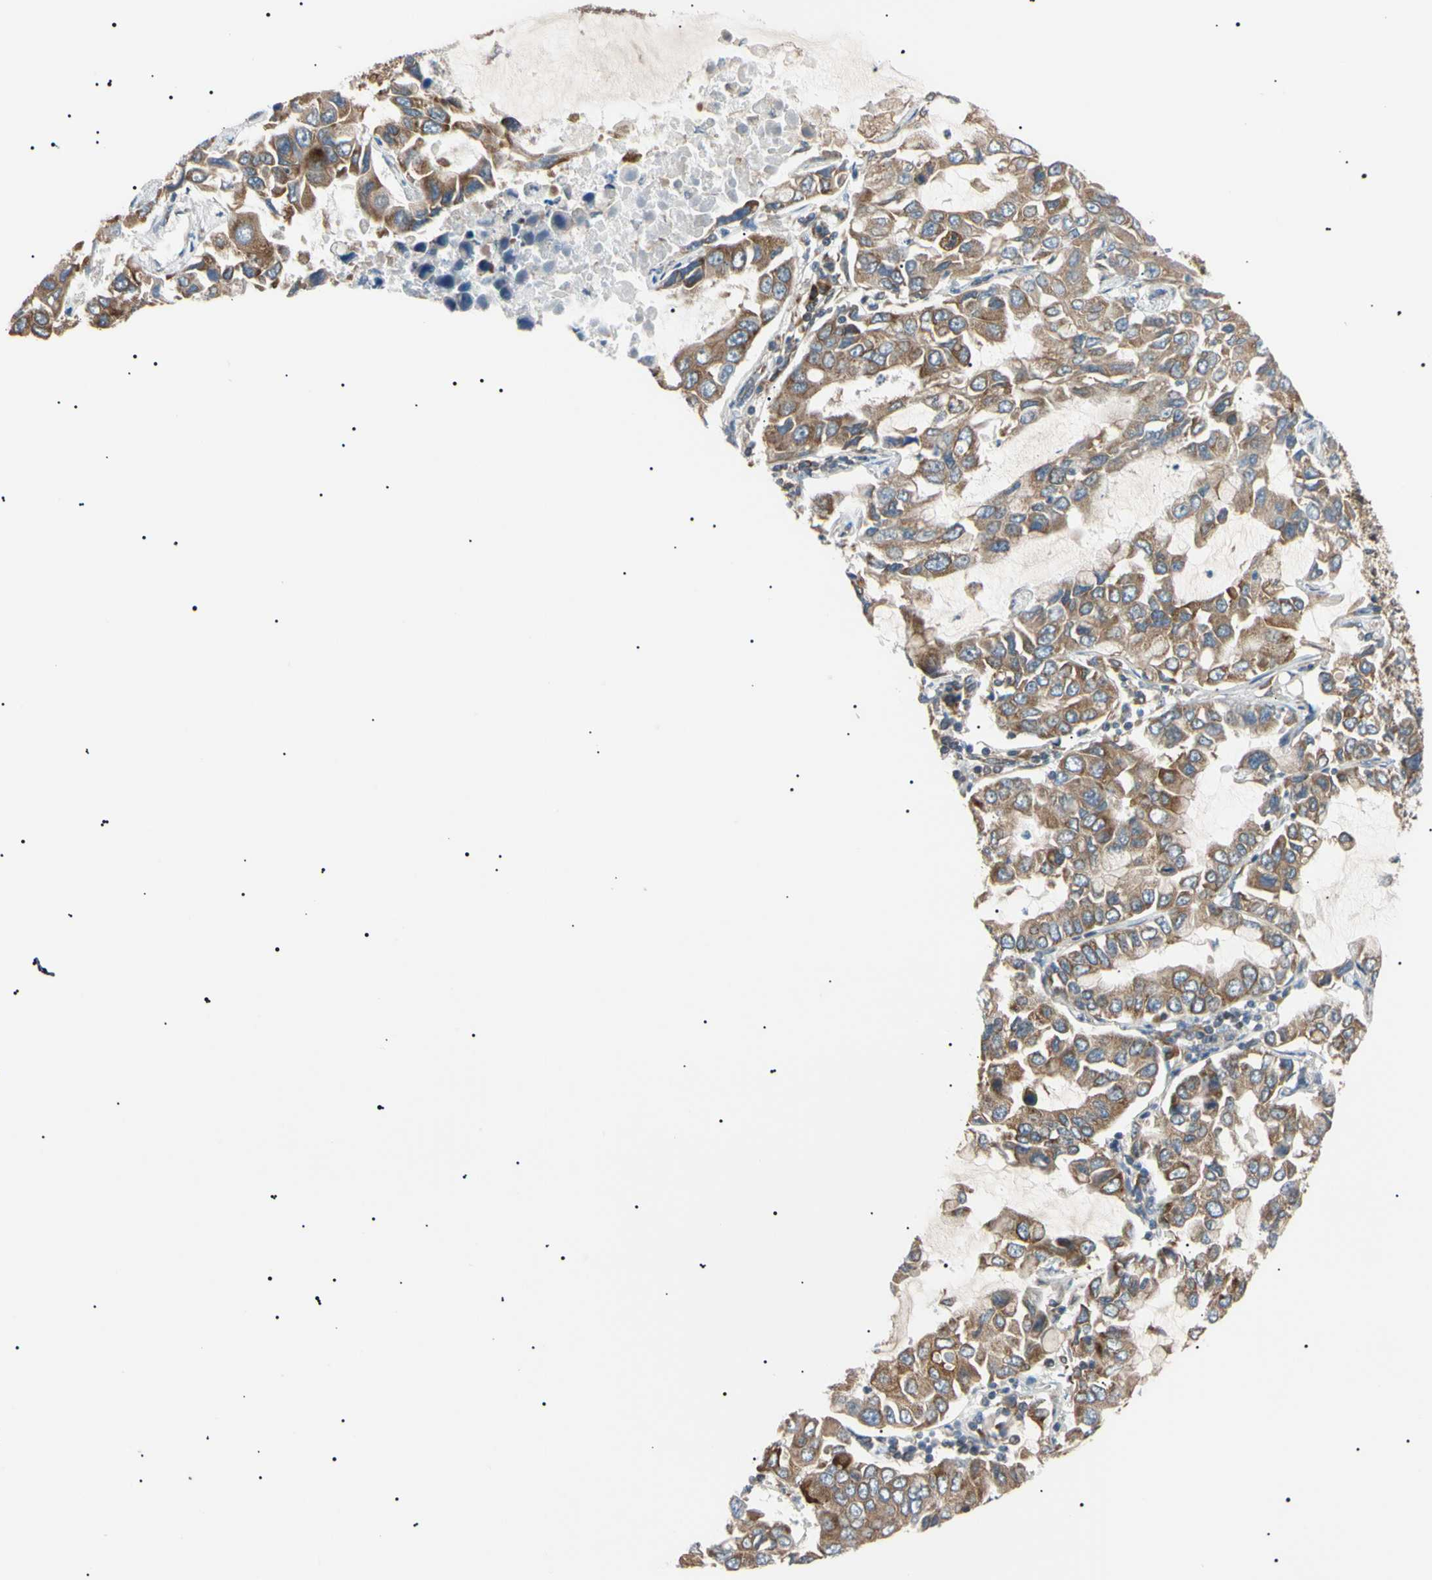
{"staining": {"intensity": "moderate", "quantity": ">75%", "location": "cytoplasmic/membranous"}, "tissue": "lung cancer", "cell_type": "Tumor cells", "image_type": "cancer", "snomed": [{"axis": "morphology", "description": "Adenocarcinoma, NOS"}, {"axis": "topography", "description": "Lung"}], "caption": "Immunohistochemistry (IHC) staining of adenocarcinoma (lung), which displays medium levels of moderate cytoplasmic/membranous expression in approximately >75% of tumor cells indicating moderate cytoplasmic/membranous protein expression. The staining was performed using DAB (brown) for protein detection and nuclei were counterstained in hematoxylin (blue).", "gene": "VAPA", "patient": {"sex": "male", "age": 64}}